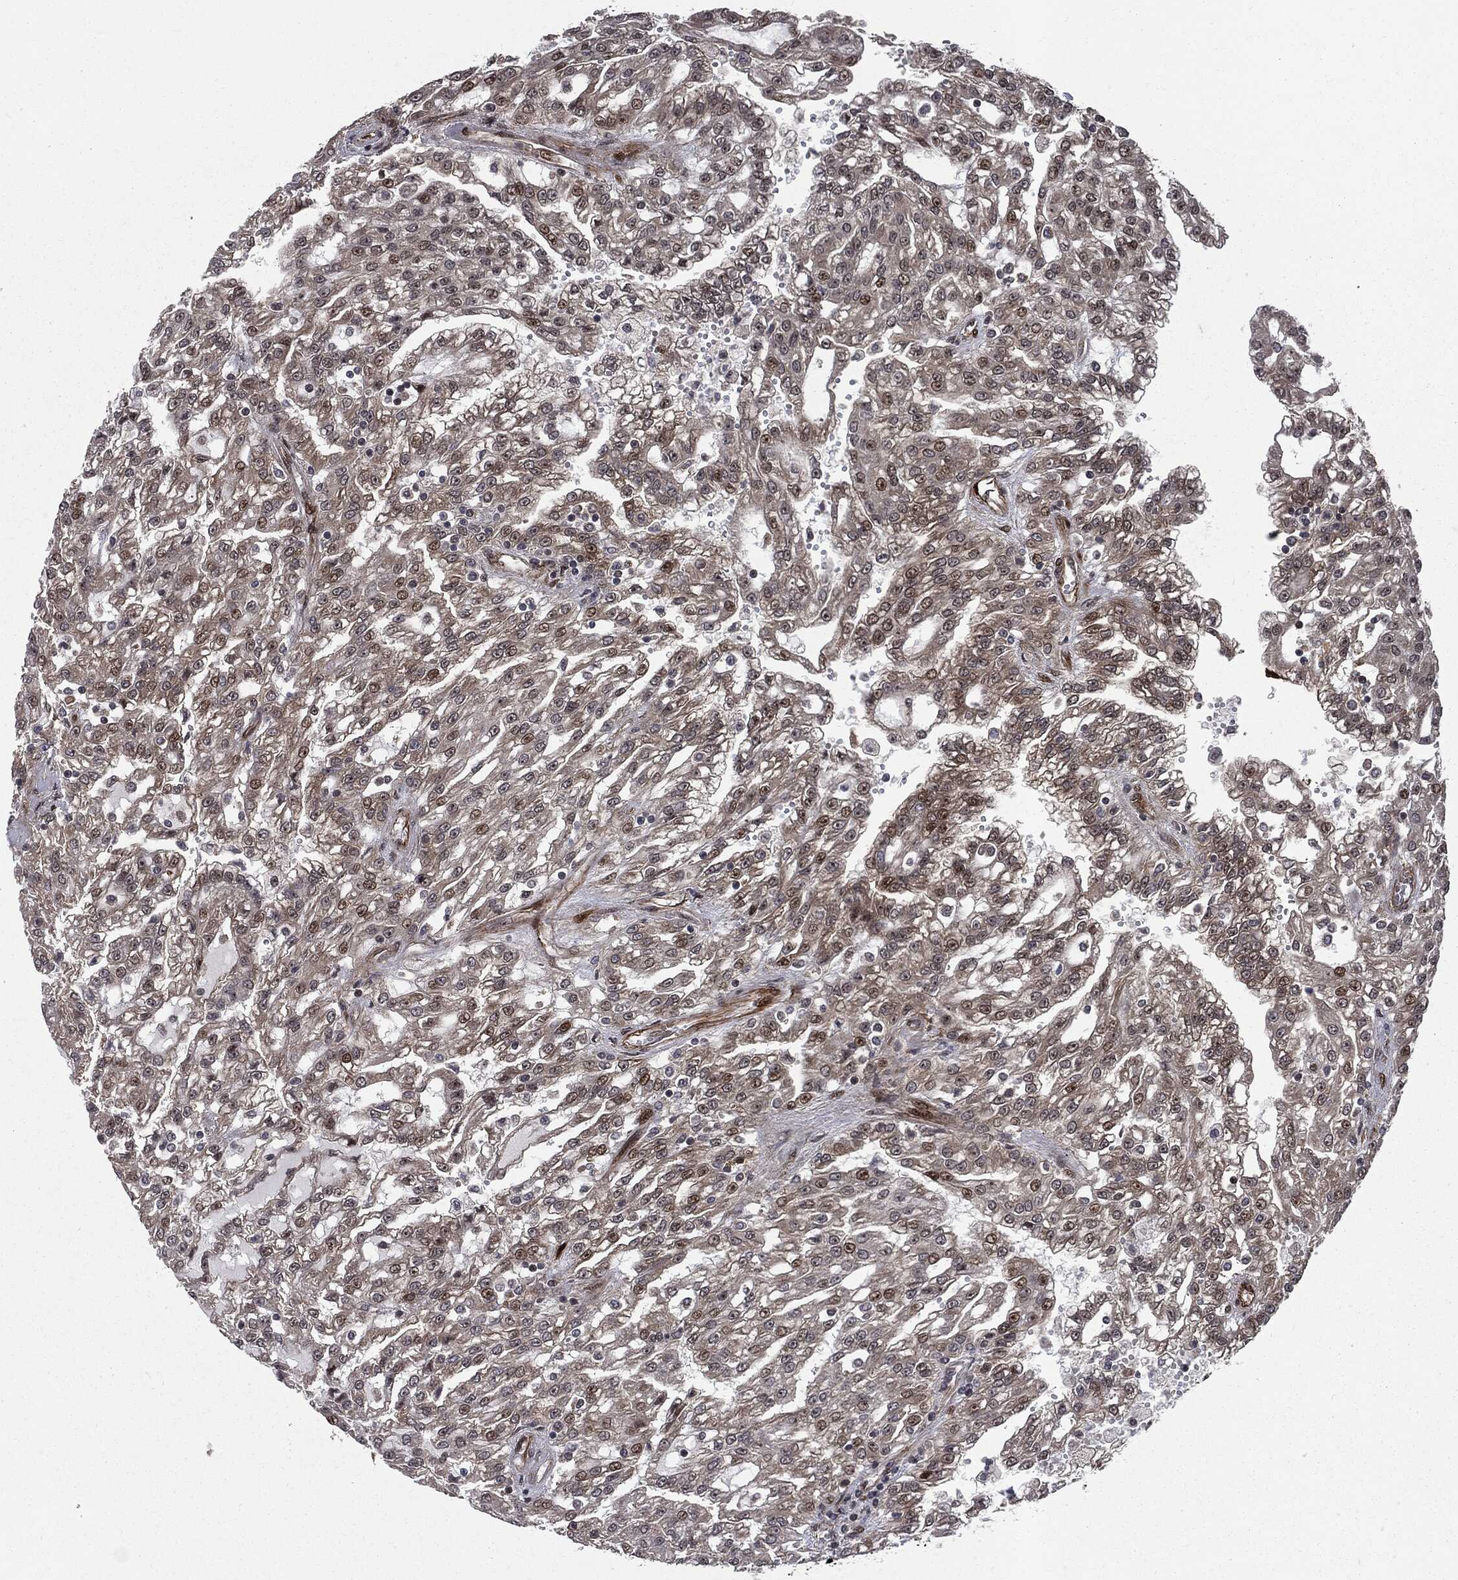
{"staining": {"intensity": "moderate", "quantity": "<25%", "location": "nuclear"}, "tissue": "renal cancer", "cell_type": "Tumor cells", "image_type": "cancer", "snomed": [{"axis": "morphology", "description": "Adenocarcinoma, NOS"}, {"axis": "topography", "description": "Kidney"}], "caption": "There is low levels of moderate nuclear positivity in tumor cells of renal cancer (adenocarcinoma), as demonstrated by immunohistochemical staining (brown color).", "gene": "SMAD4", "patient": {"sex": "male", "age": 63}}